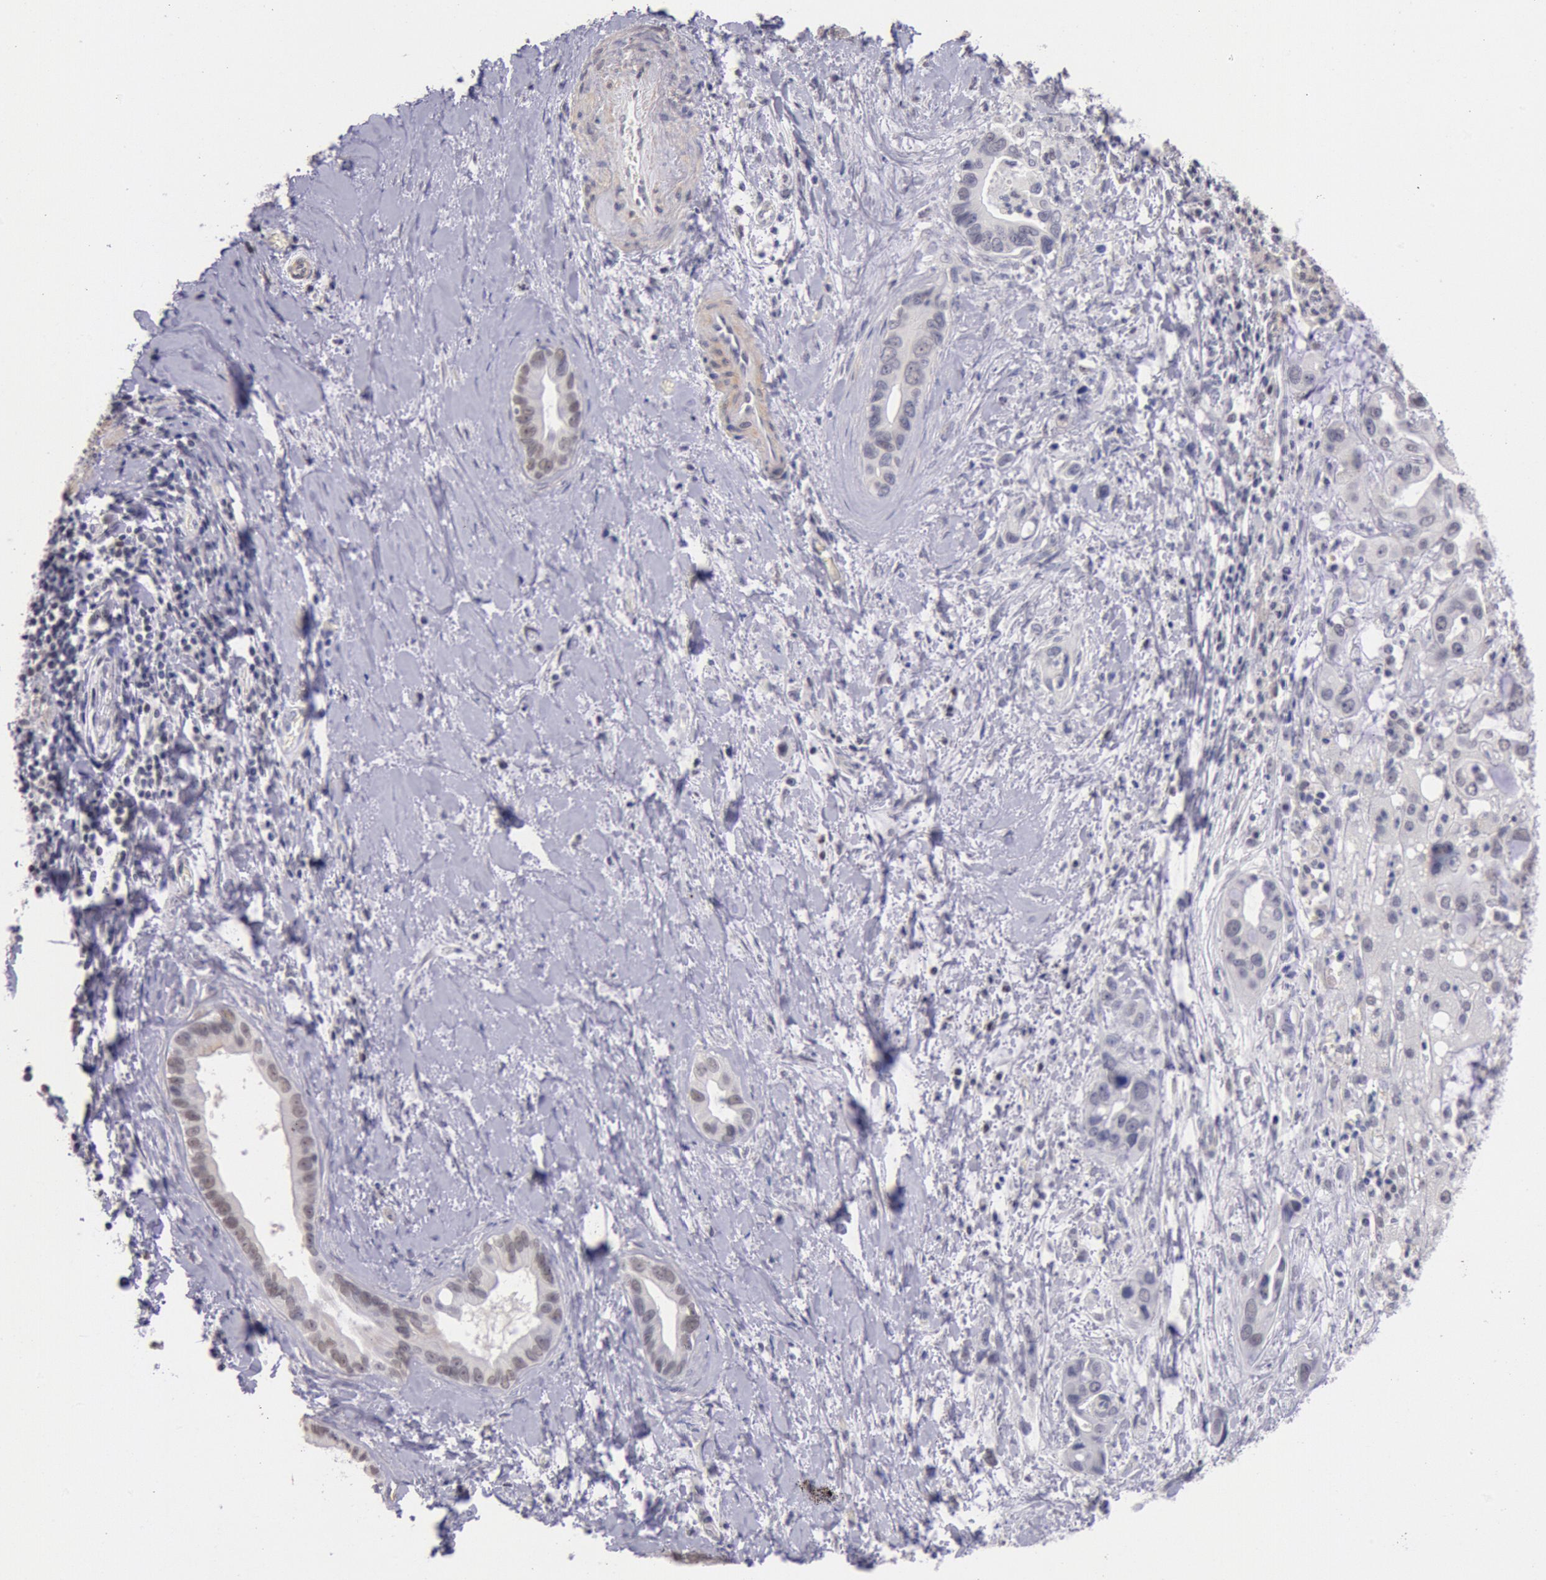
{"staining": {"intensity": "weak", "quantity": "25%-75%", "location": "cytoplasmic/membranous"}, "tissue": "liver cancer", "cell_type": "Tumor cells", "image_type": "cancer", "snomed": [{"axis": "morphology", "description": "Cholangiocarcinoma"}, {"axis": "topography", "description": "Liver"}], "caption": "Human liver cancer (cholangiocarcinoma) stained with a brown dye reveals weak cytoplasmic/membranous positive positivity in approximately 25%-75% of tumor cells.", "gene": "MYH7", "patient": {"sex": "female", "age": 65}}